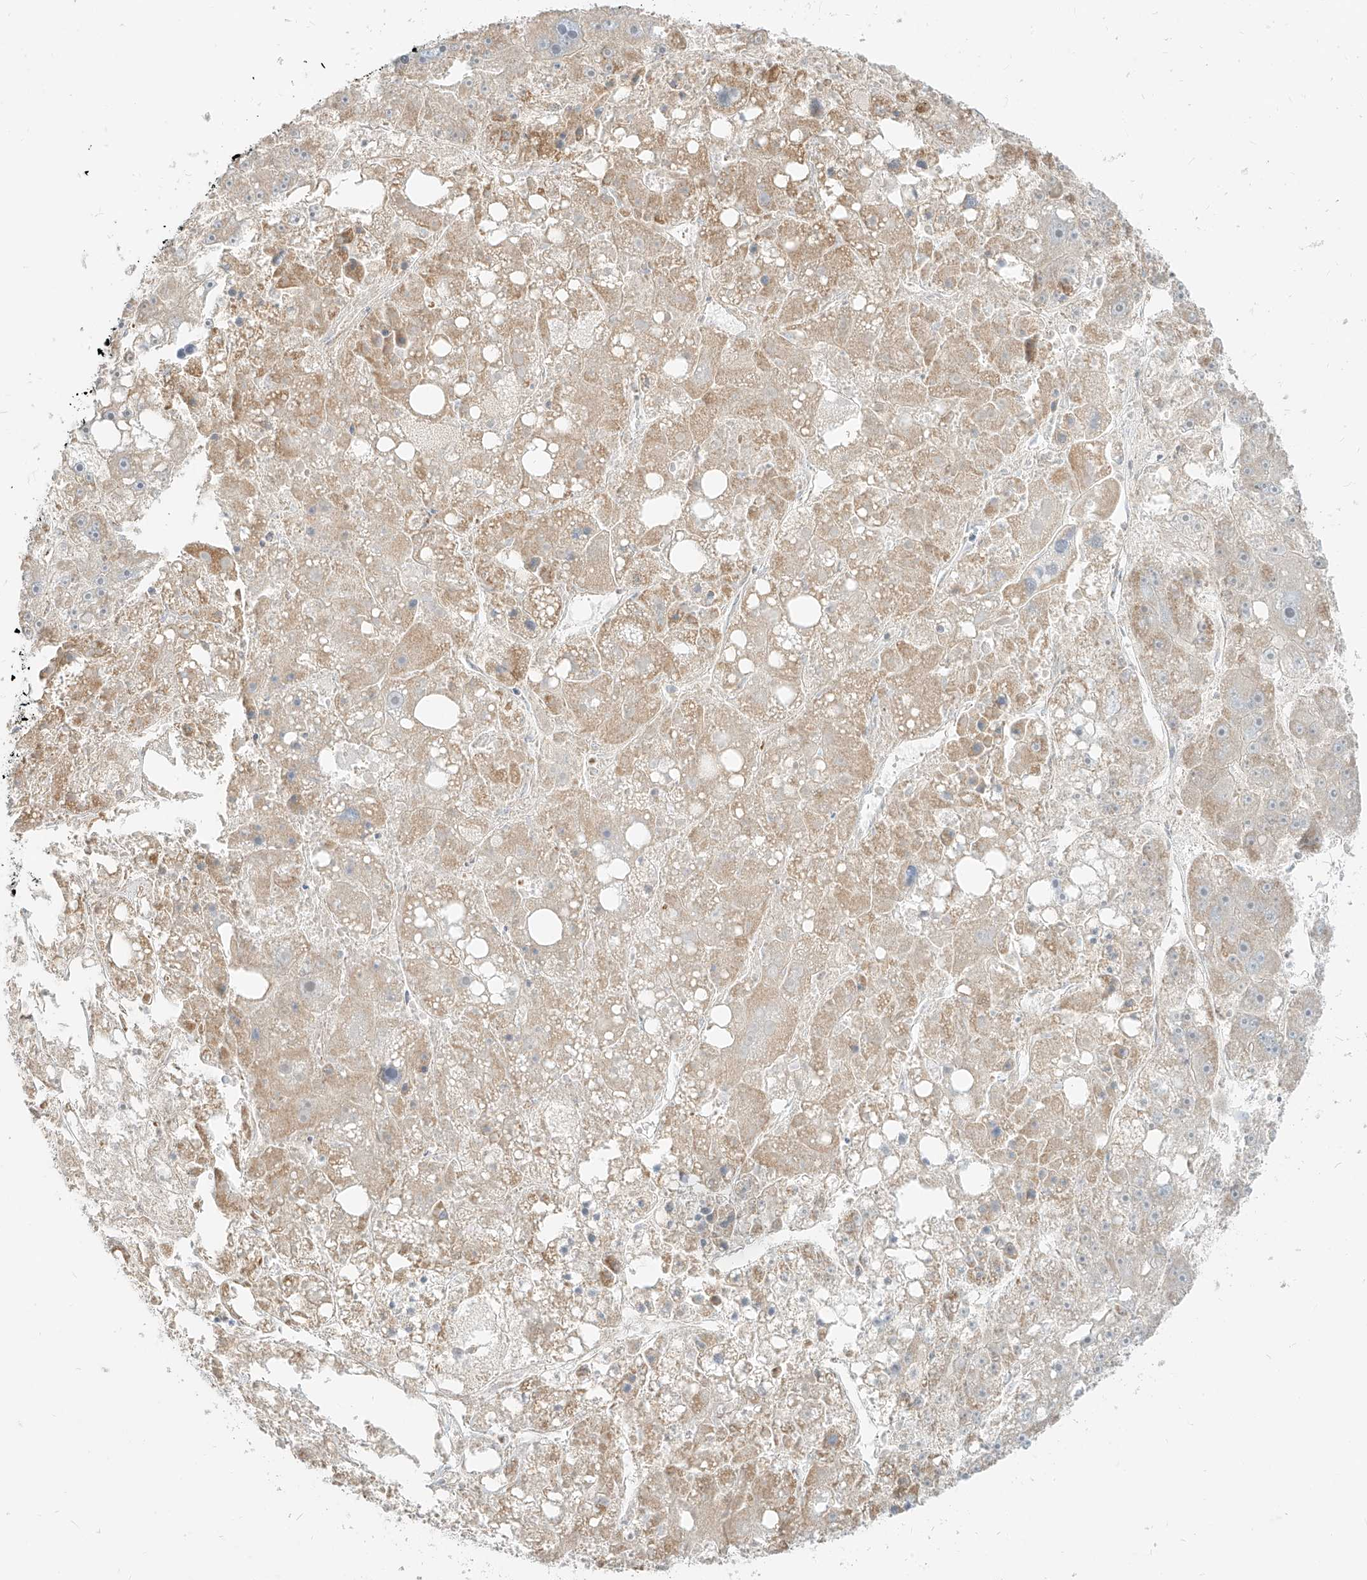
{"staining": {"intensity": "moderate", "quantity": "<25%", "location": "cytoplasmic/membranous"}, "tissue": "liver cancer", "cell_type": "Tumor cells", "image_type": "cancer", "snomed": [{"axis": "morphology", "description": "Carcinoma, Hepatocellular, NOS"}, {"axis": "topography", "description": "Liver"}], "caption": "Liver cancer (hepatocellular carcinoma) tissue reveals moderate cytoplasmic/membranous staining in about <25% of tumor cells The protein is stained brown, and the nuclei are stained in blue (DAB (3,3'-diaminobenzidine) IHC with brightfield microscopy, high magnification).", "gene": "ZIM3", "patient": {"sex": "female", "age": 61}}